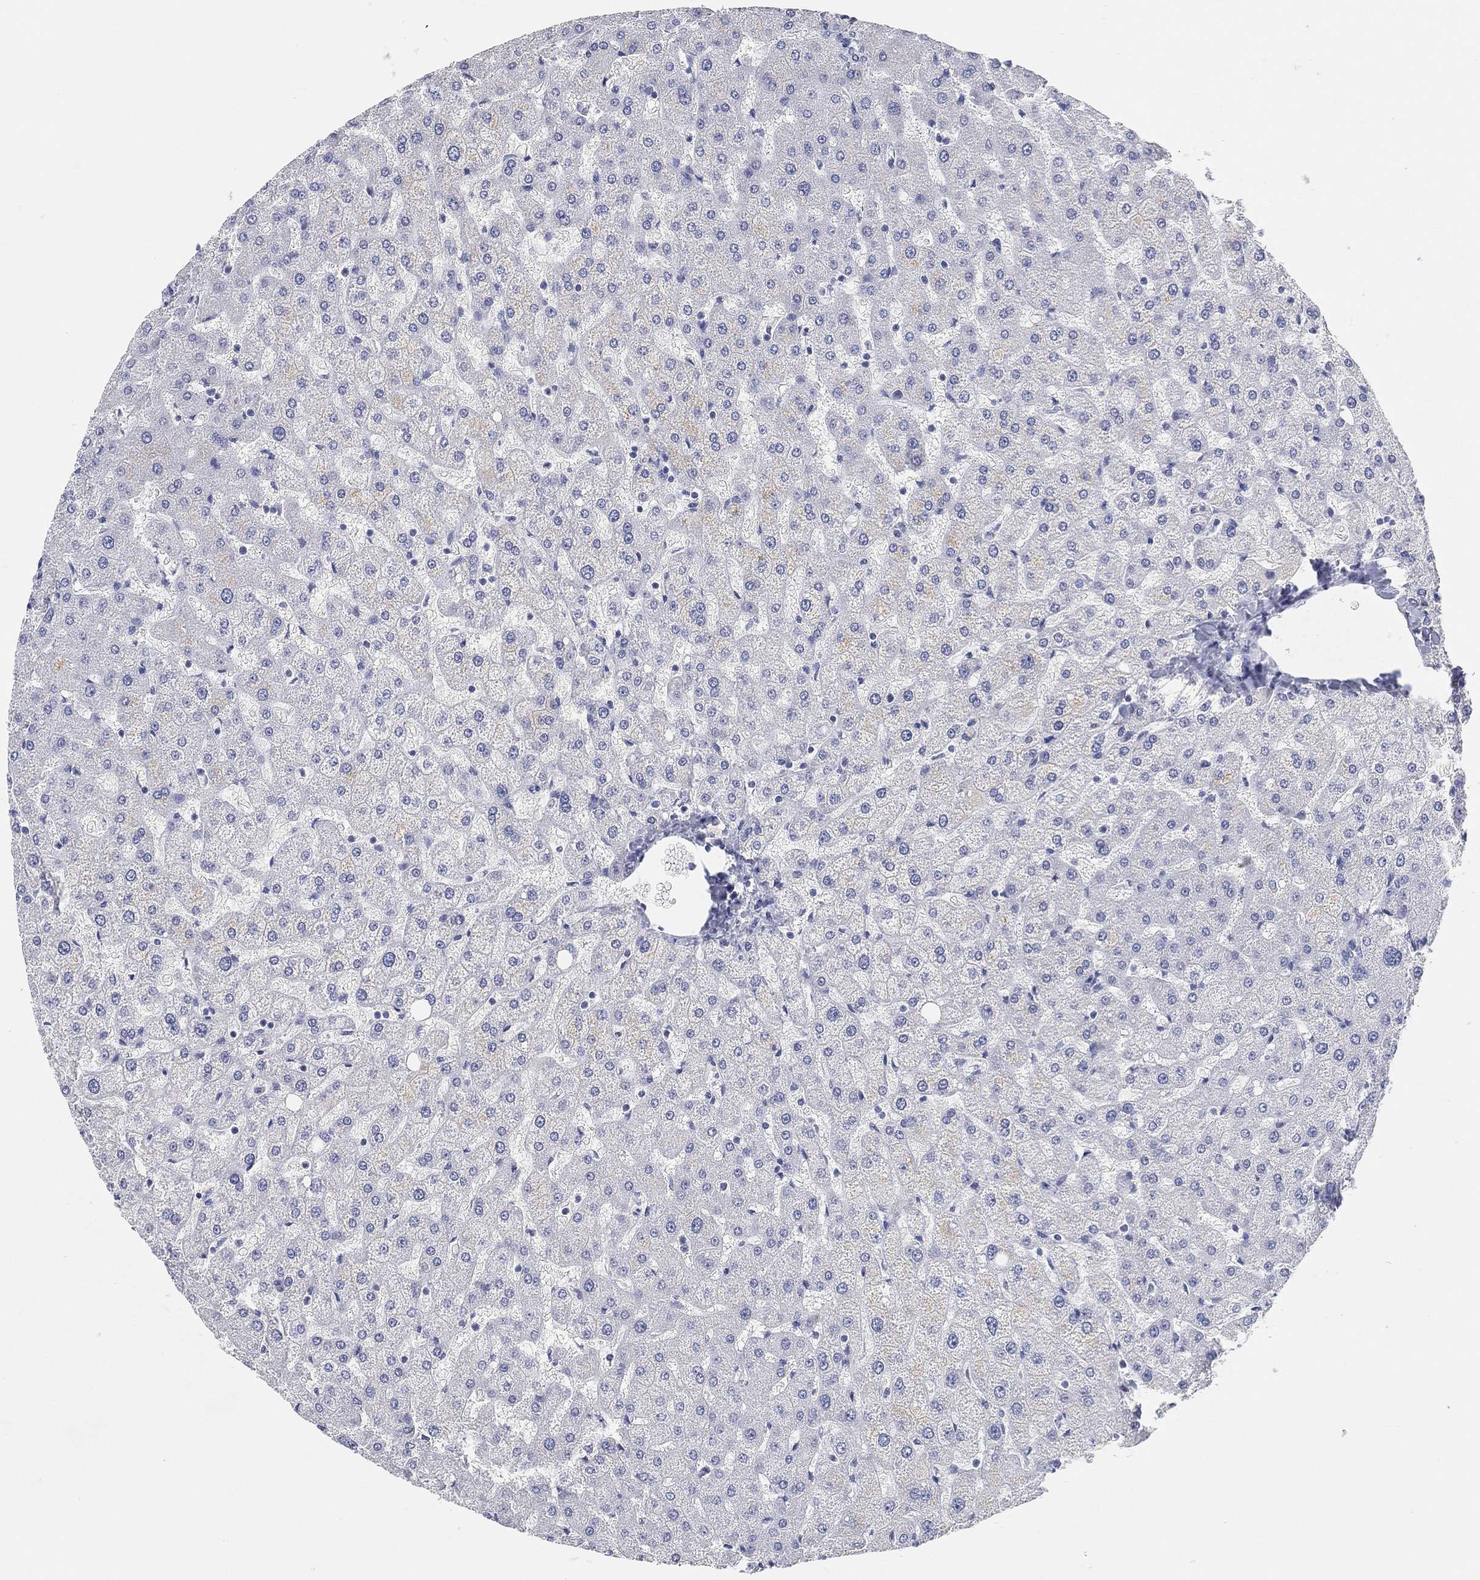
{"staining": {"intensity": "negative", "quantity": "none", "location": "none"}, "tissue": "liver", "cell_type": "Cholangiocytes", "image_type": "normal", "snomed": [{"axis": "morphology", "description": "Normal tissue, NOS"}, {"axis": "topography", "description": "Liver"}], "caption": "Liver was stained to show a protein in brown. There is no significant staining in cholangiocytes. (DAB immunohistochemistry (IHC) with hematoxylin counter stain).", "gene": "FAM187B", "patient": {"sex": "female", "age": 50}}